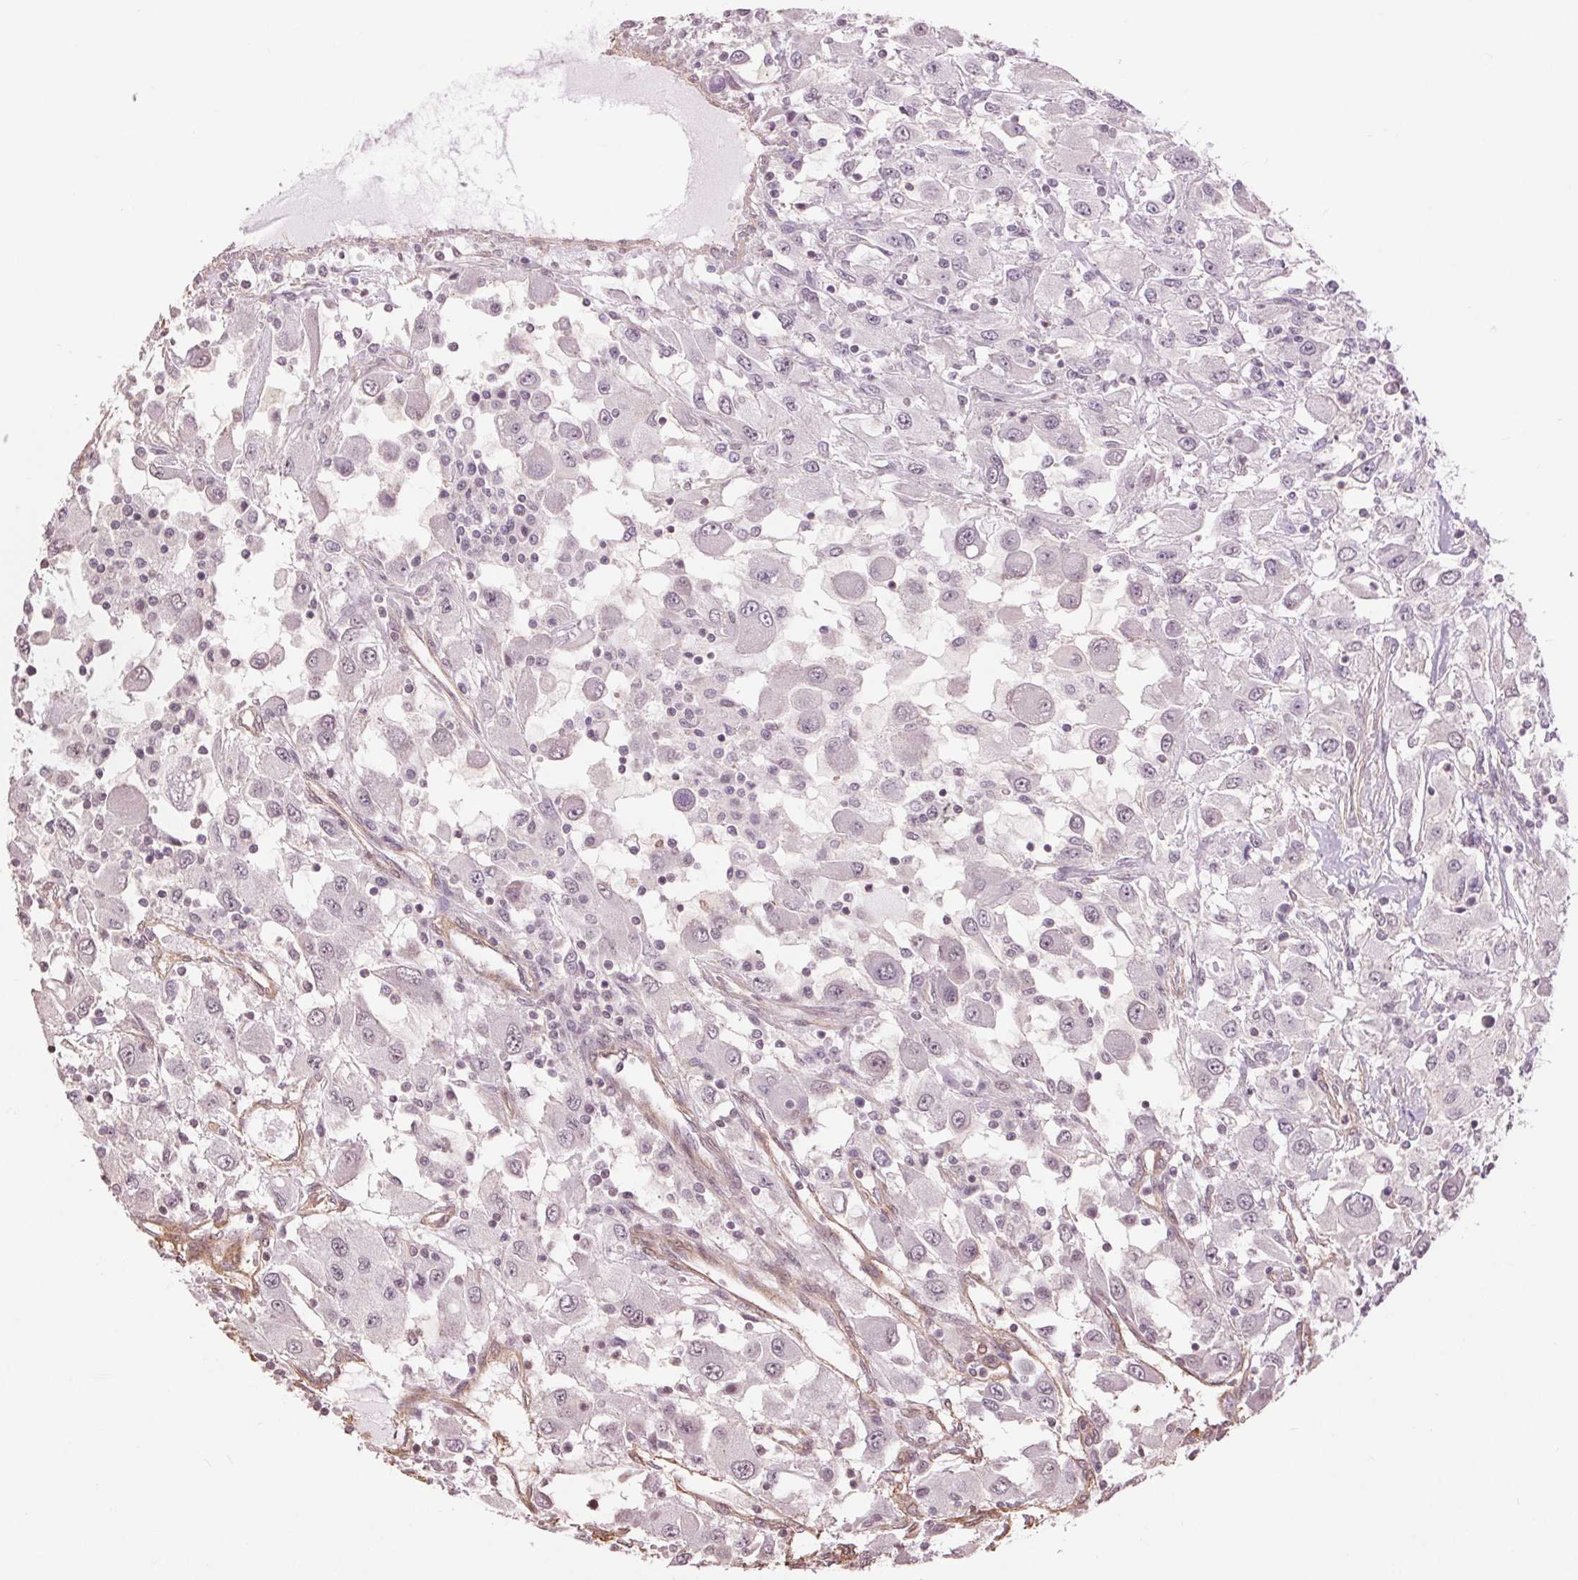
{"staining": {"intensity": "negative", "quantity": "none", "location": "none"}, "tissue": "renal cancer", "cell_type": "Tumor cells", "image_type": "cancer", "snomed": [{"axis": "morphology", "description": "Adenocarcinoma, NOS"}, {"axis": "topography", "description": "Kidney"}], "caption": "Immunohistochemical staining of human renal cancer (adenocarcinoma) shows no significant expression in tumor cells.", "gene": "PALM", "patient": {"sex": "female", "age": 67}}